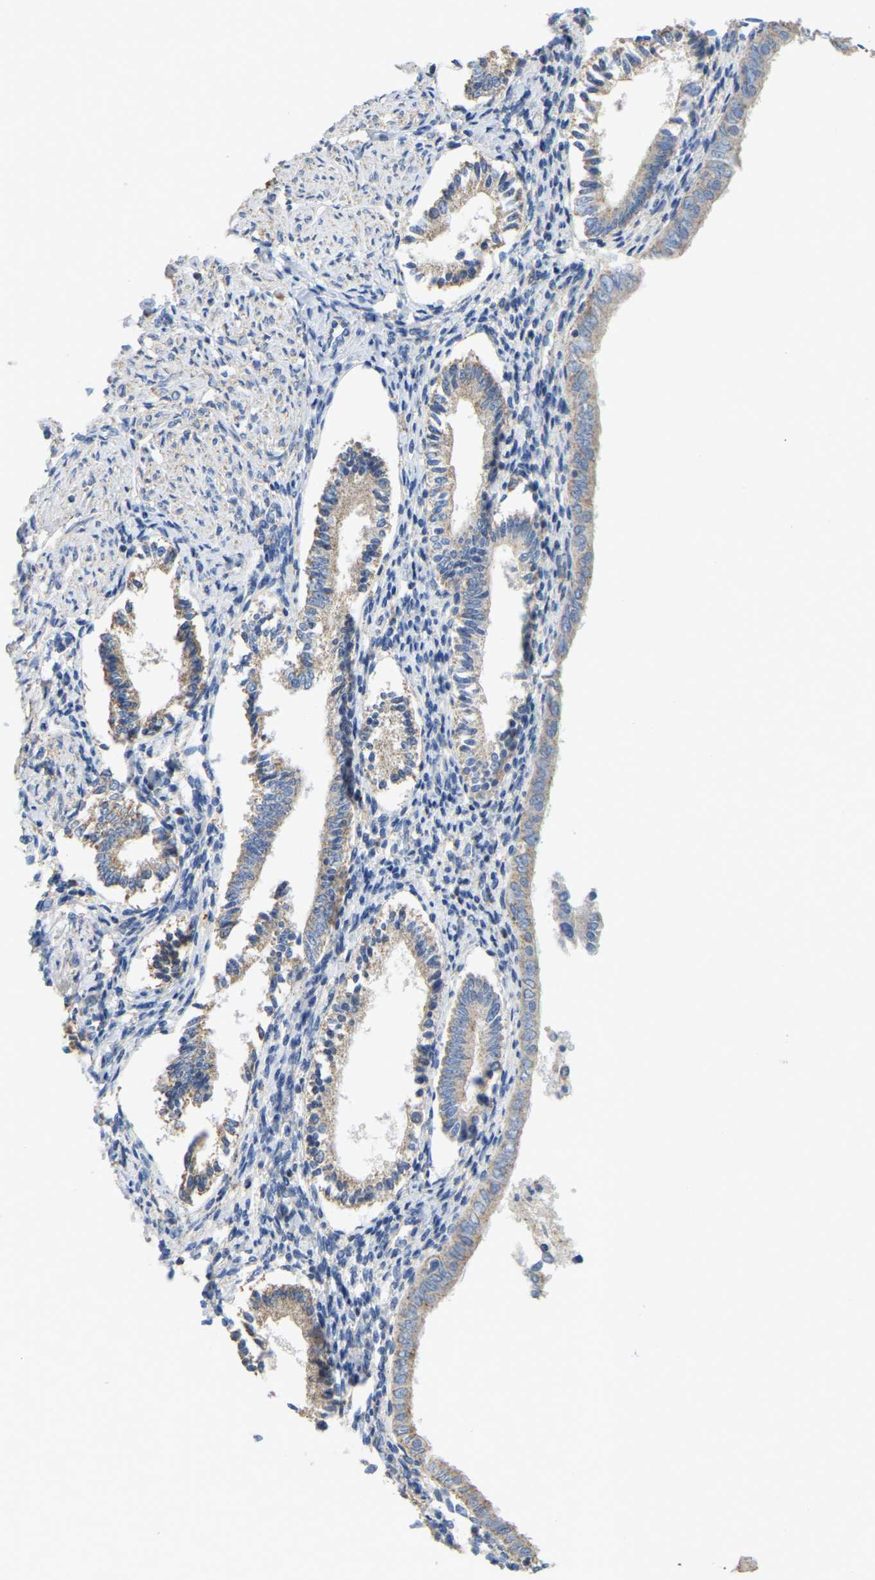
{"staining": {"intensity": "negative", "quantity": "none", "location": "none"}, "tissue": "endometrium", "cell_type": "Cells in endometrial stroma", "image_type": "normal", "snomed": [{"axis": "morphology", "description": "Normal tissue, NOS"}, {"axis": "topography", "description": "Endometrium"}], "caption": "An image of endometrium stained for a protein demonstrates no brown staining in cells in endometrial stroma. The staining is performed using DAB brown chromogen with nuclei counter-stained in using hematoxylin.", "gene": "SERPINB5", "patient": {"sex": "female", "age": 42}}